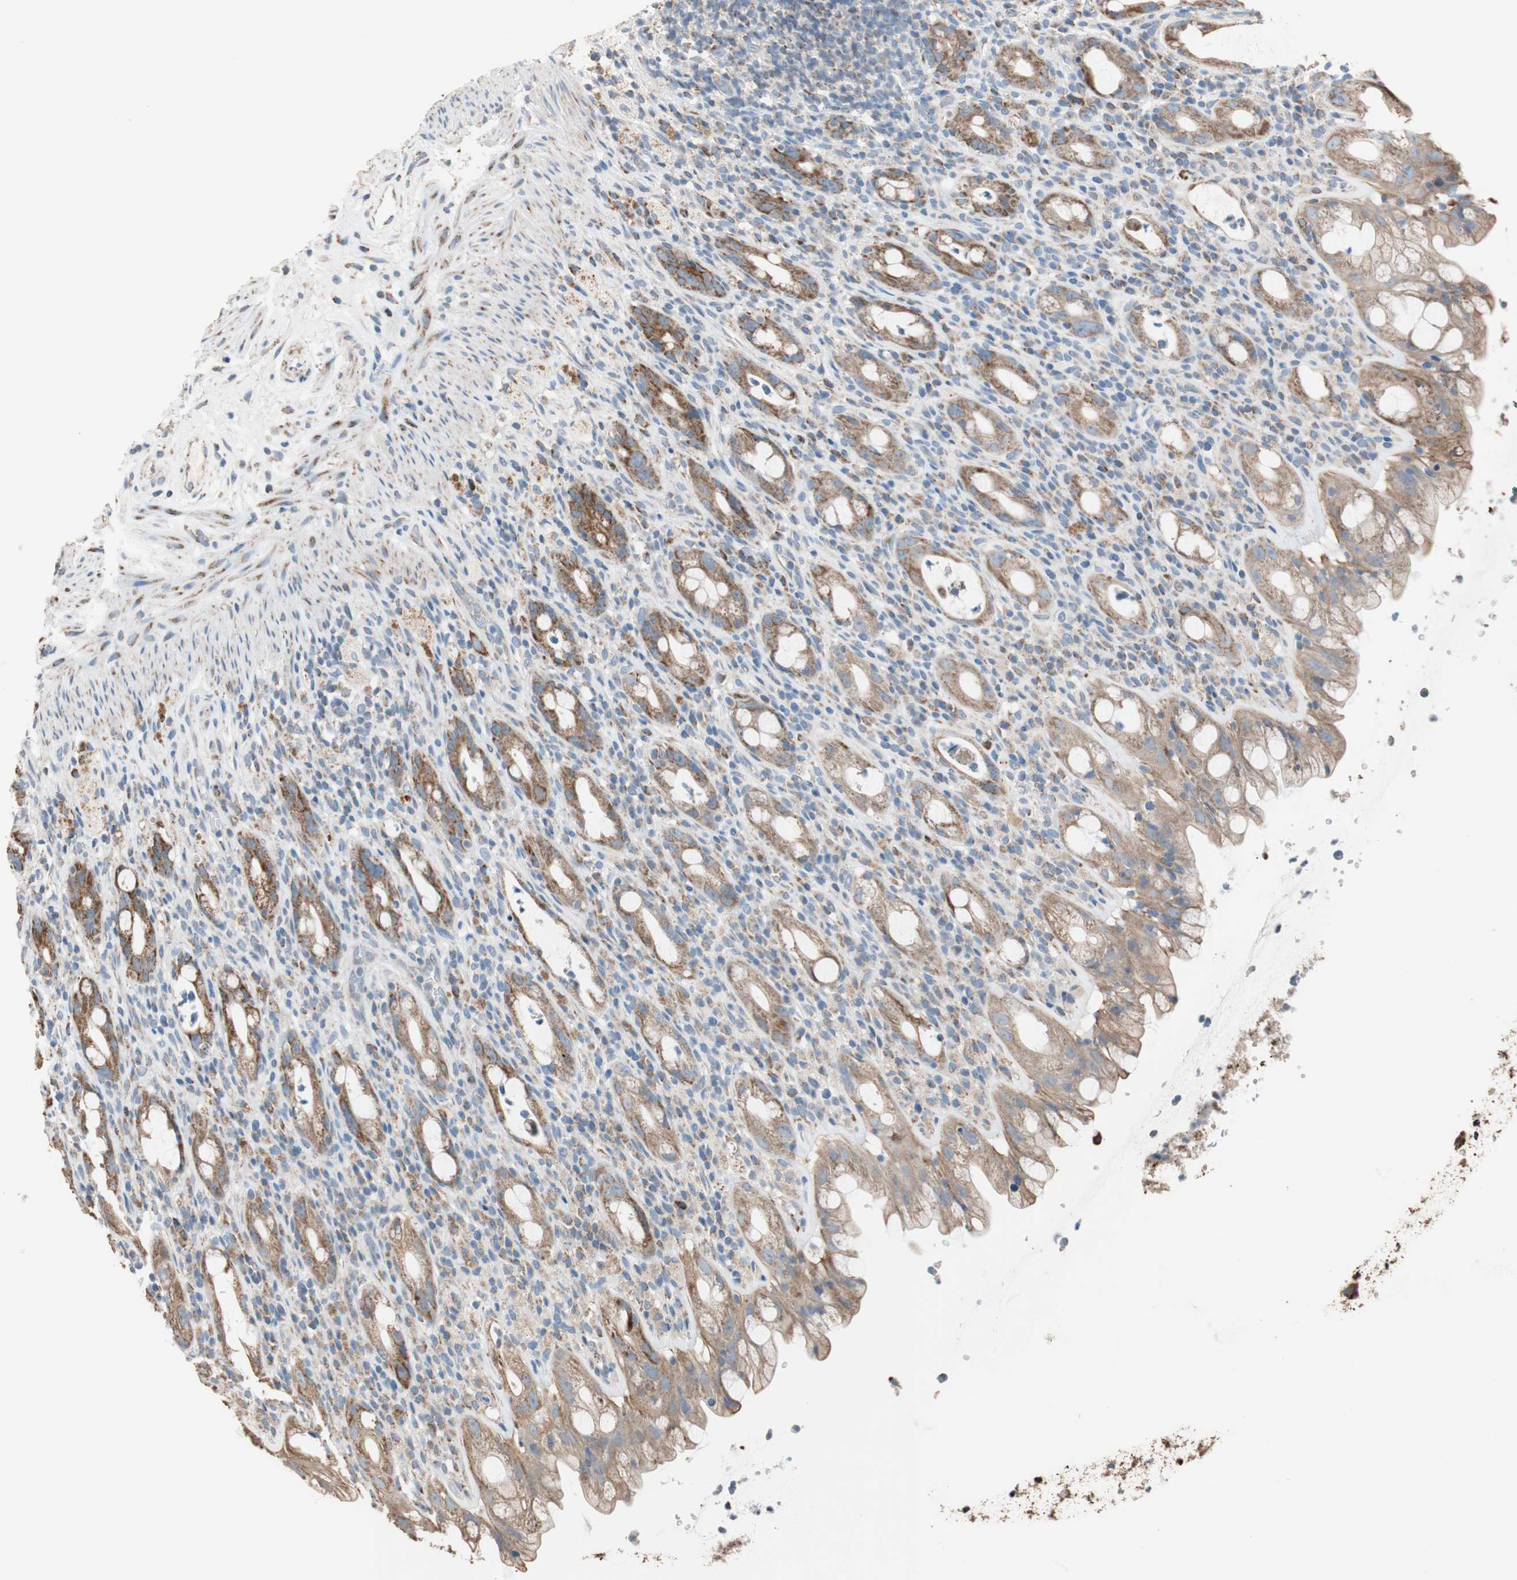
{"staining": {"intensity": "strong", "quantity": ">75%", "location": "cytoplasmic/membranous"}, "tissue": "rectum", "cell_type": "Glandular cells", "image_type": "normal", "snomed": [{"axis": "morphology", "description": "Normal tissue, NOS"}, {"axis": "topography", "description": "Rectum"}], "caption": "A brown stain labels strong cytoplasmic/membranous expression of a protein in glandular cells of normal human rectum.", "gene": "PCSK4", "patient": {"sex": "male", "age": 44}}